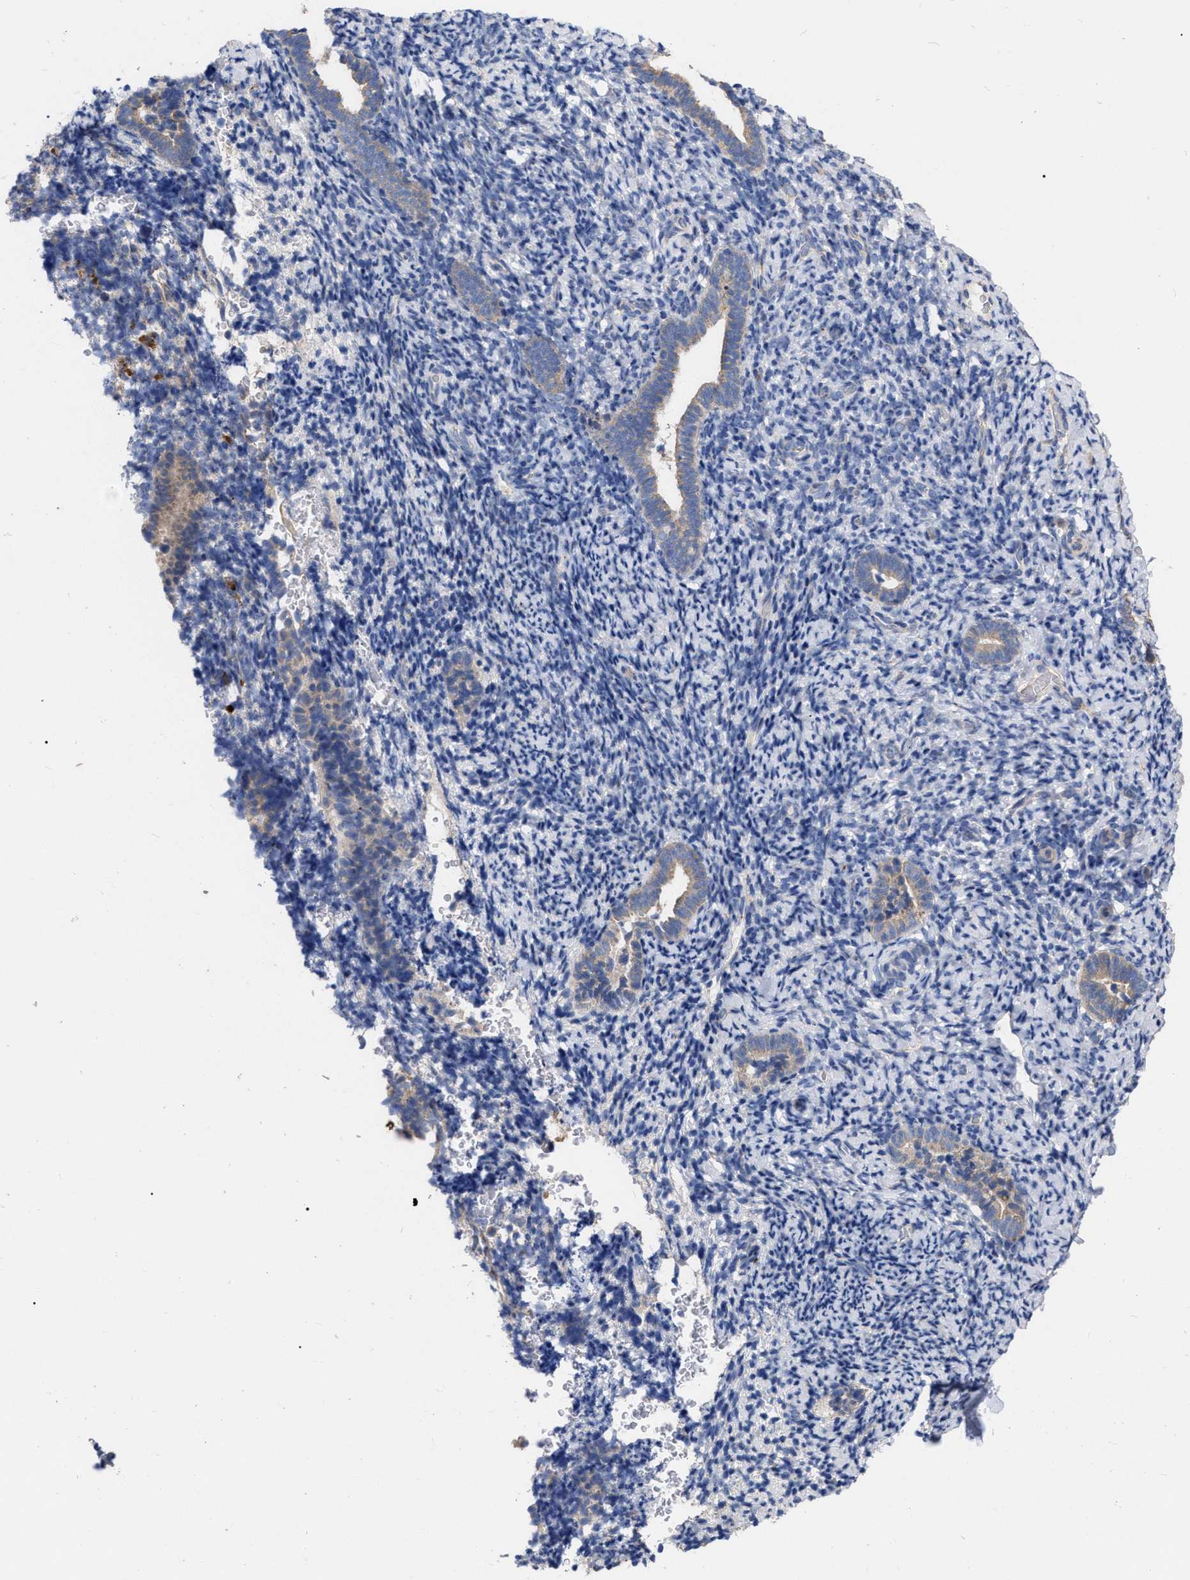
{"staining": {"intensity": "weak", "quantity": "<25%", "location": "cytoplasmic/membranous"}, "tissue": "endometrium", "cell_type": "Cells in endometrial stroma", "image_type": "normal", "snomed": [{"axis": "morphology", "description": "Normal tissue, NOS"}, {"axis": "topography", "description": "Endometrium"}], "caption": "There is no significant positivity in cells in endometrial stroma of endometrium. (DAB (3,3'-diaminobenzidine) immunohistochemistry, high magnification).", "gene": "MLST8", "patient": {"sex": "female", "age": 51}}